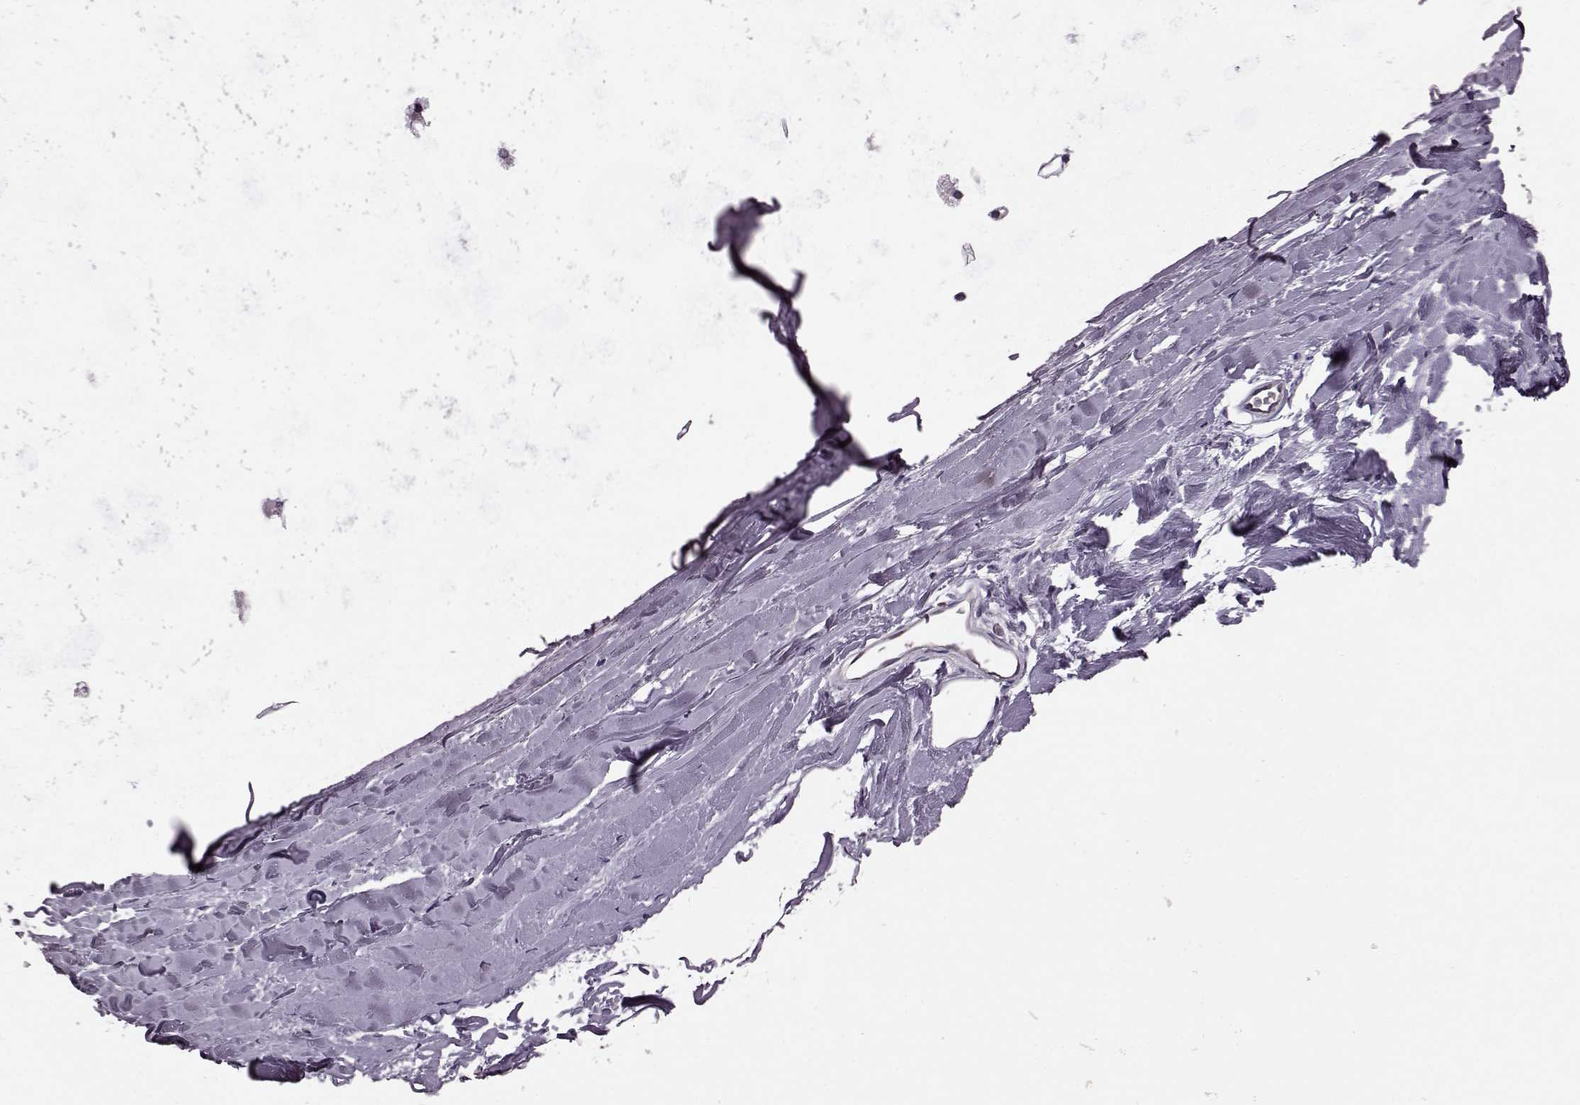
{"staining": {"intensity": "negative", "quantity": "none", "location": "none"}, "tissue": "soft tissue", "cell_type": "Fibroblasts", "image_type": "normal", "snomed": [{"axis": "morphology", "description": "Normal tissue, NOS"}, {"axis": "topography", "description": "Lymph node"}, {"axis": "topography", "description": "Bronchus"}], "caption": "Immunohistochemistry micrograph of benign soft tissue stained for a protein (brown), which shows no expression in fibroblasts.", "gene": "CDC42SE1", "patient": {"sex": "female", "age": 70}}